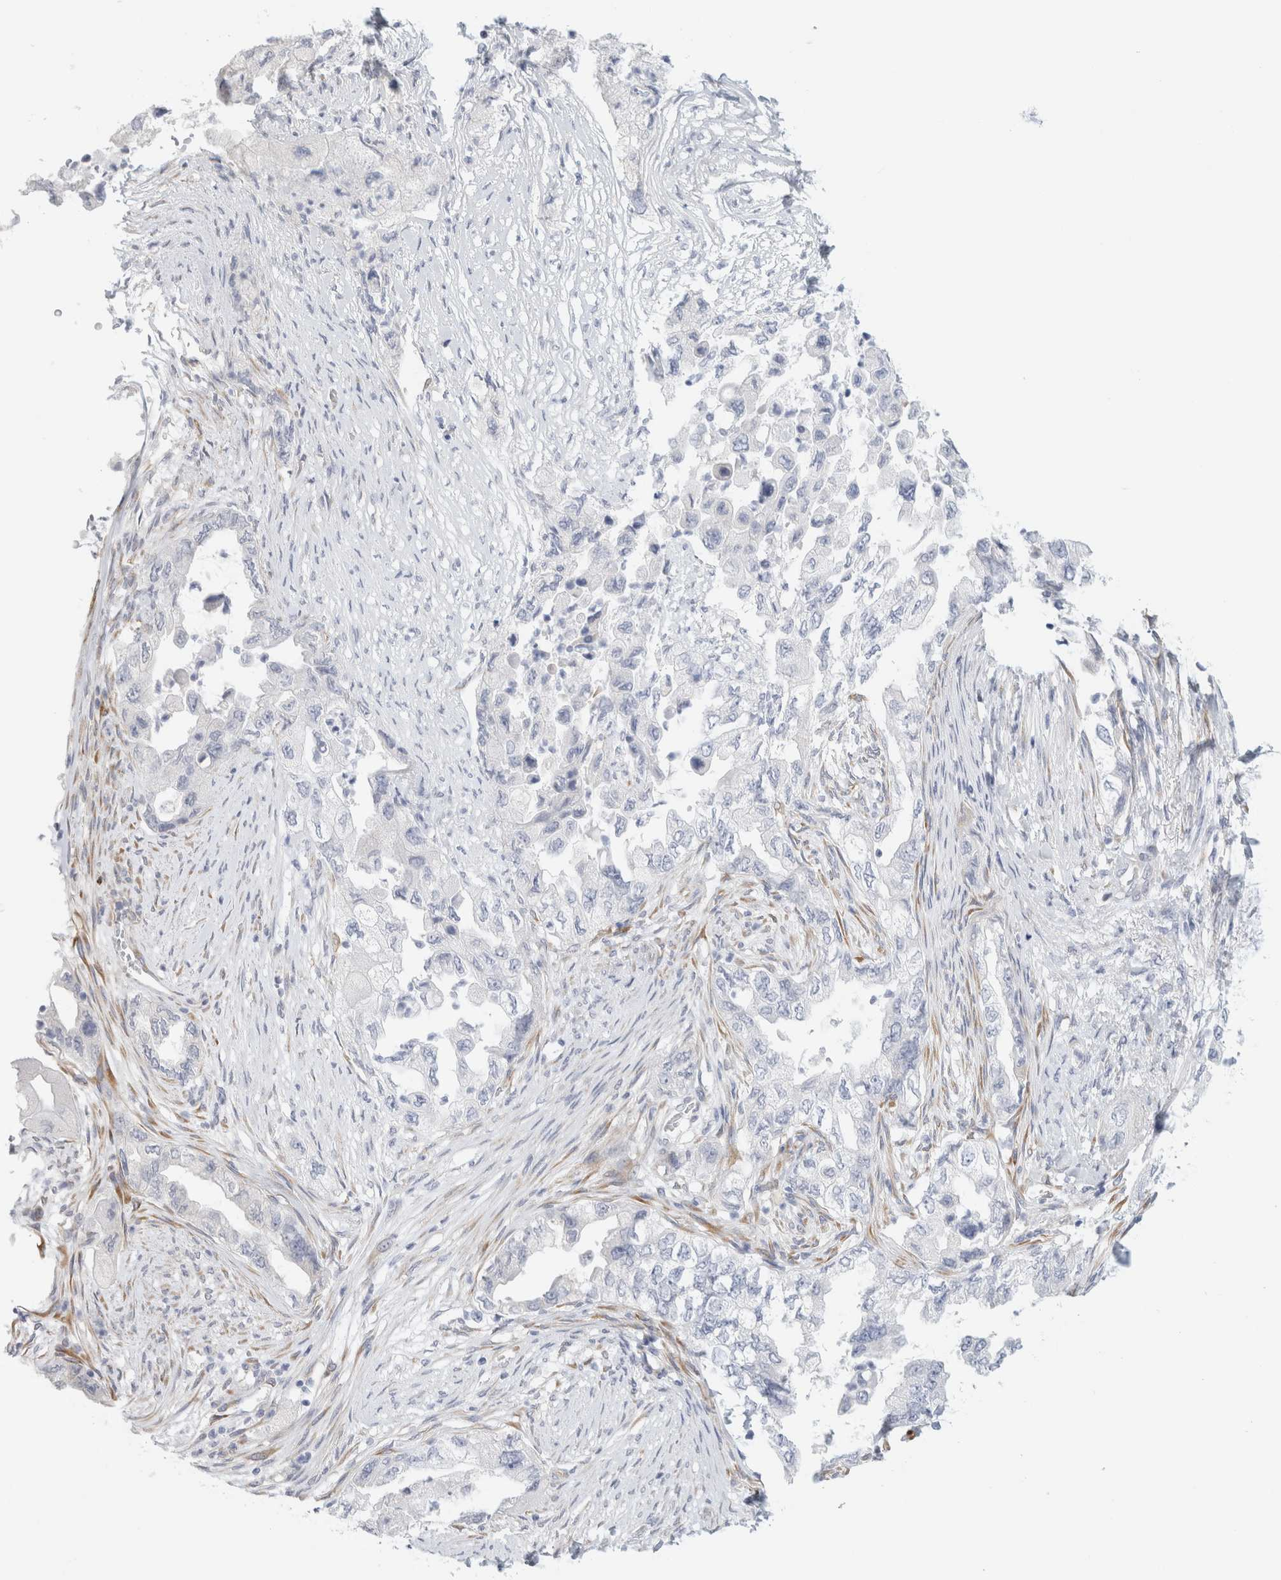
{"staining": {"intensity": "negative", "quantity": "none", "location": "none"}, "tissue": "pancreatic cancer", "cell_type": "Tumor cells", "image_type": "cancer", "snomed": [{"axis": "morphology", "description": "Adenocarcinoma, NOS"}, {"axis": "topography", "description": "Pancreas"}], "caption": "The micrograph shows no significant positivity in tumor cells of pancreatic cancer (adenocarcinoma).", "gene": "RTN4", "patient": {"sex": "female", "age": 73}}